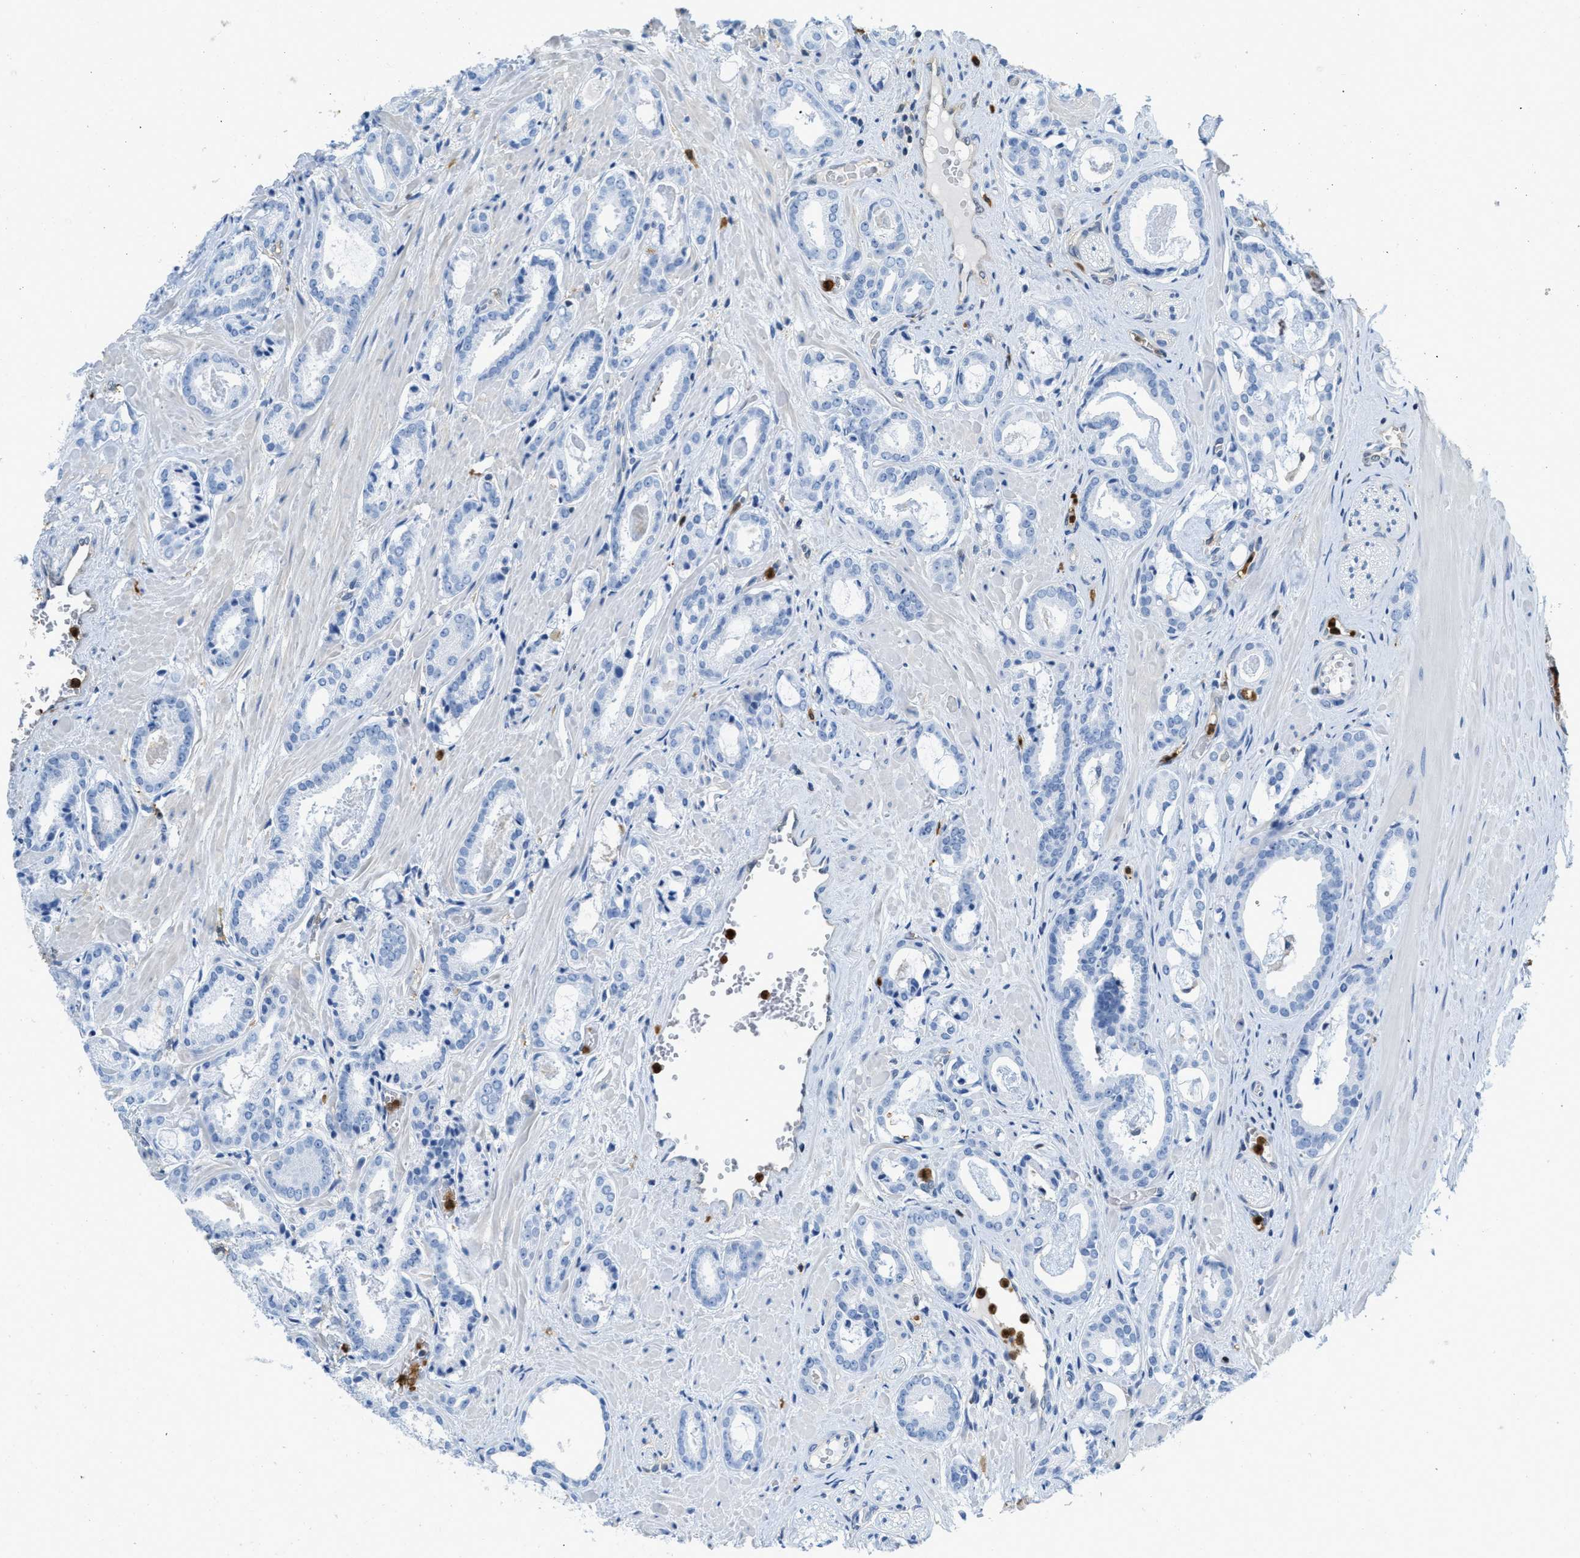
{"staining": {"intensity": "negative", "quantity": "none", "location": "none"}, "tissue": "prostate cancer", "cell_type": "Tumor cells", "image_type": "cancer", "snomed": [{"axis": "morphology", "description": "Adenocarcinoma, Low grade"}, {"axis": "topography", "description": "Prostate"}], "caption": "Tumor cells show no significant protein positivity in prostate low-grade adenocarcinoma.", "gene": "SERPINB1", "patient": {"sex": "male", "age": 53}}